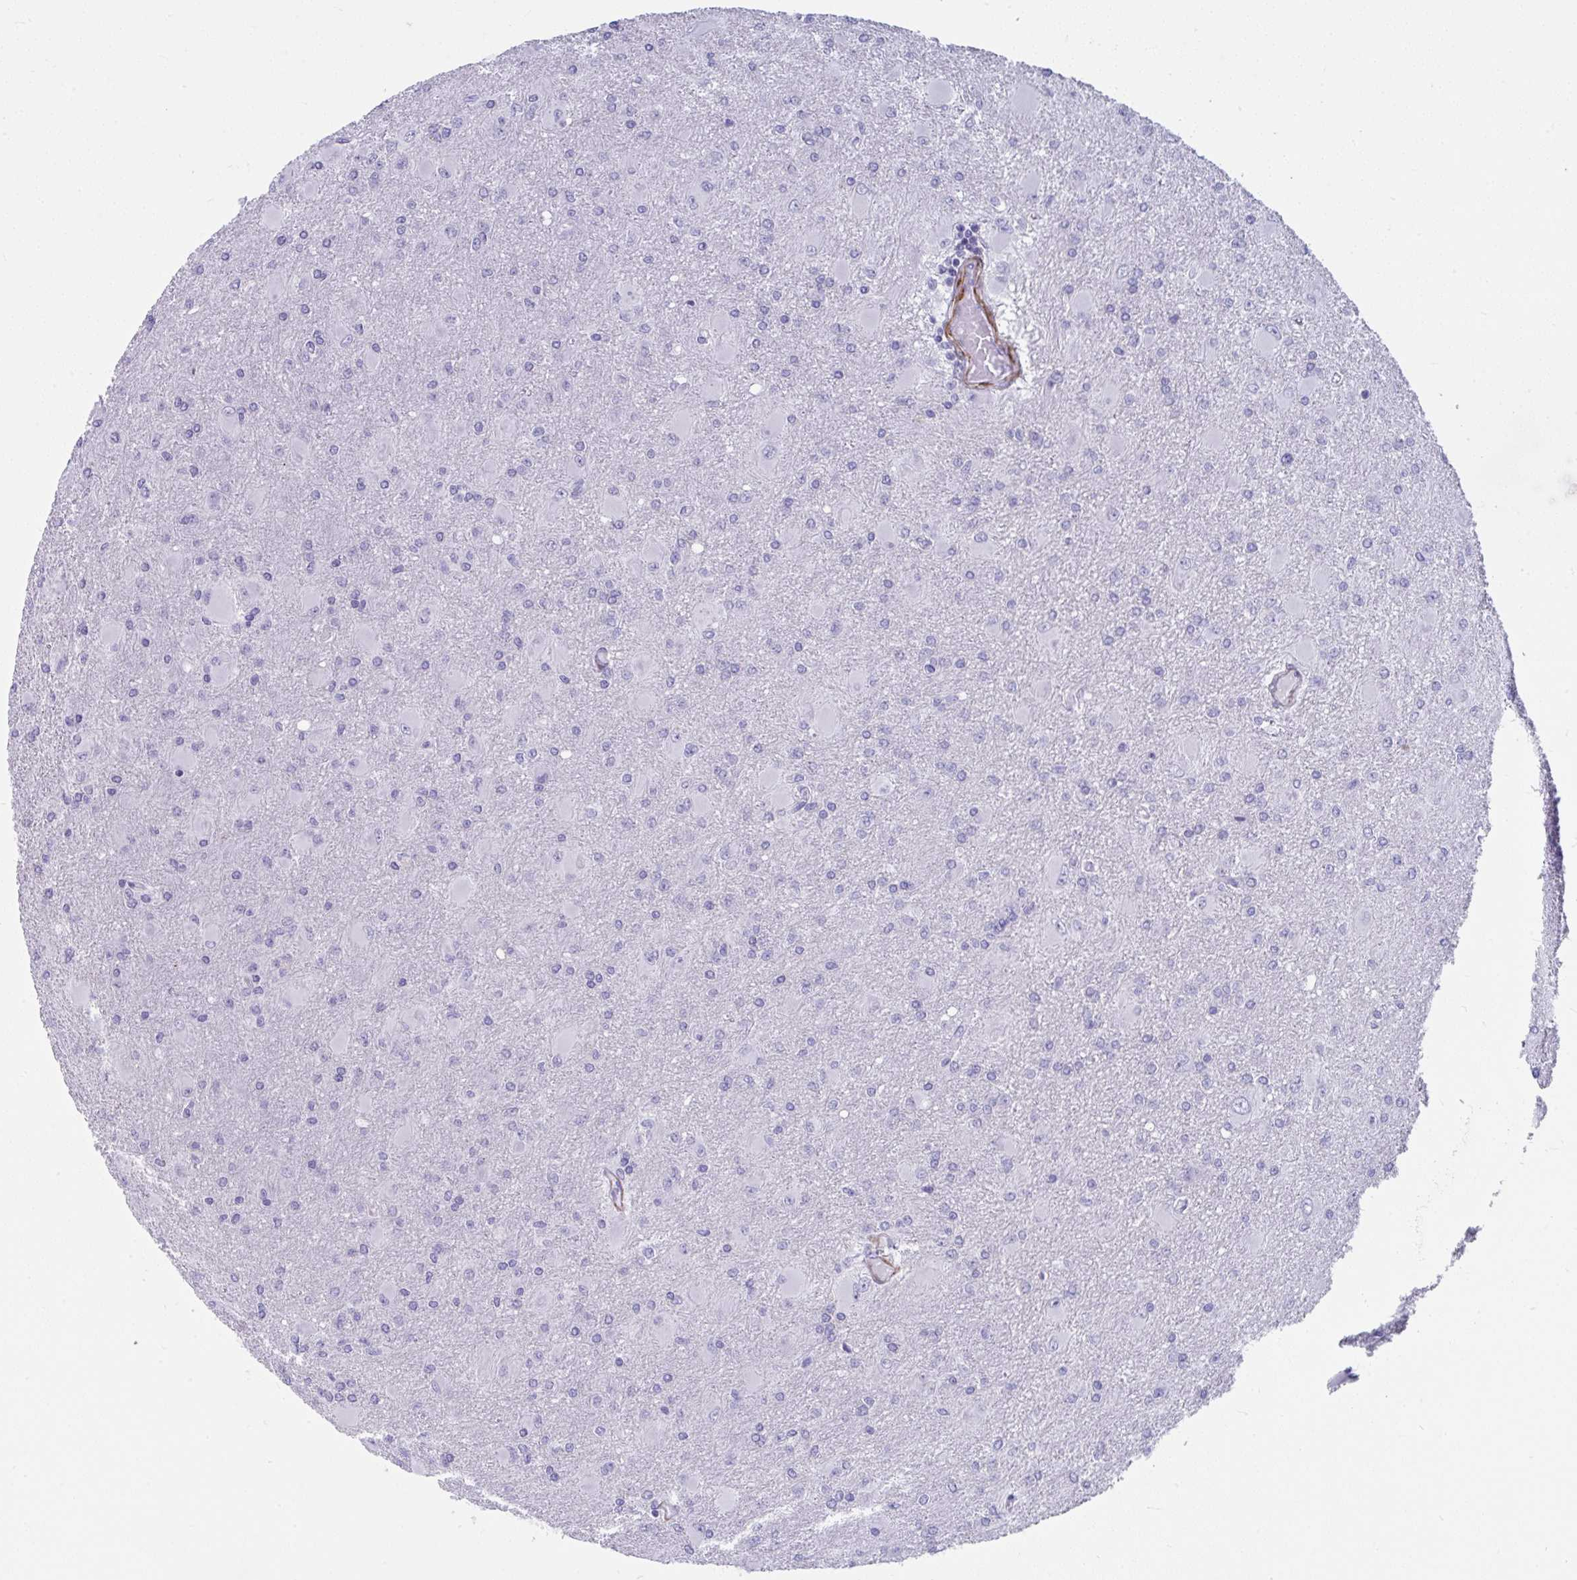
{"staining": {"intensity": "negative", "quantity": "none", "location": "none"}, "tissue": "glioma", "cell_type": "Tumor cells", "image_type": "cancer", "snomed": [{"axis": "morphology", "description": "Glioma, malignant, High grade"}, {"axis": "topography", "description": "Brain"}], "caption": "This is an immunohistochemistry (IHC) histopathology image of malignant glioma (high-grade). There is no staining in tumor cells.", "gene": "GRXCR2", "patient": {"sex": "male", "age": 67}}